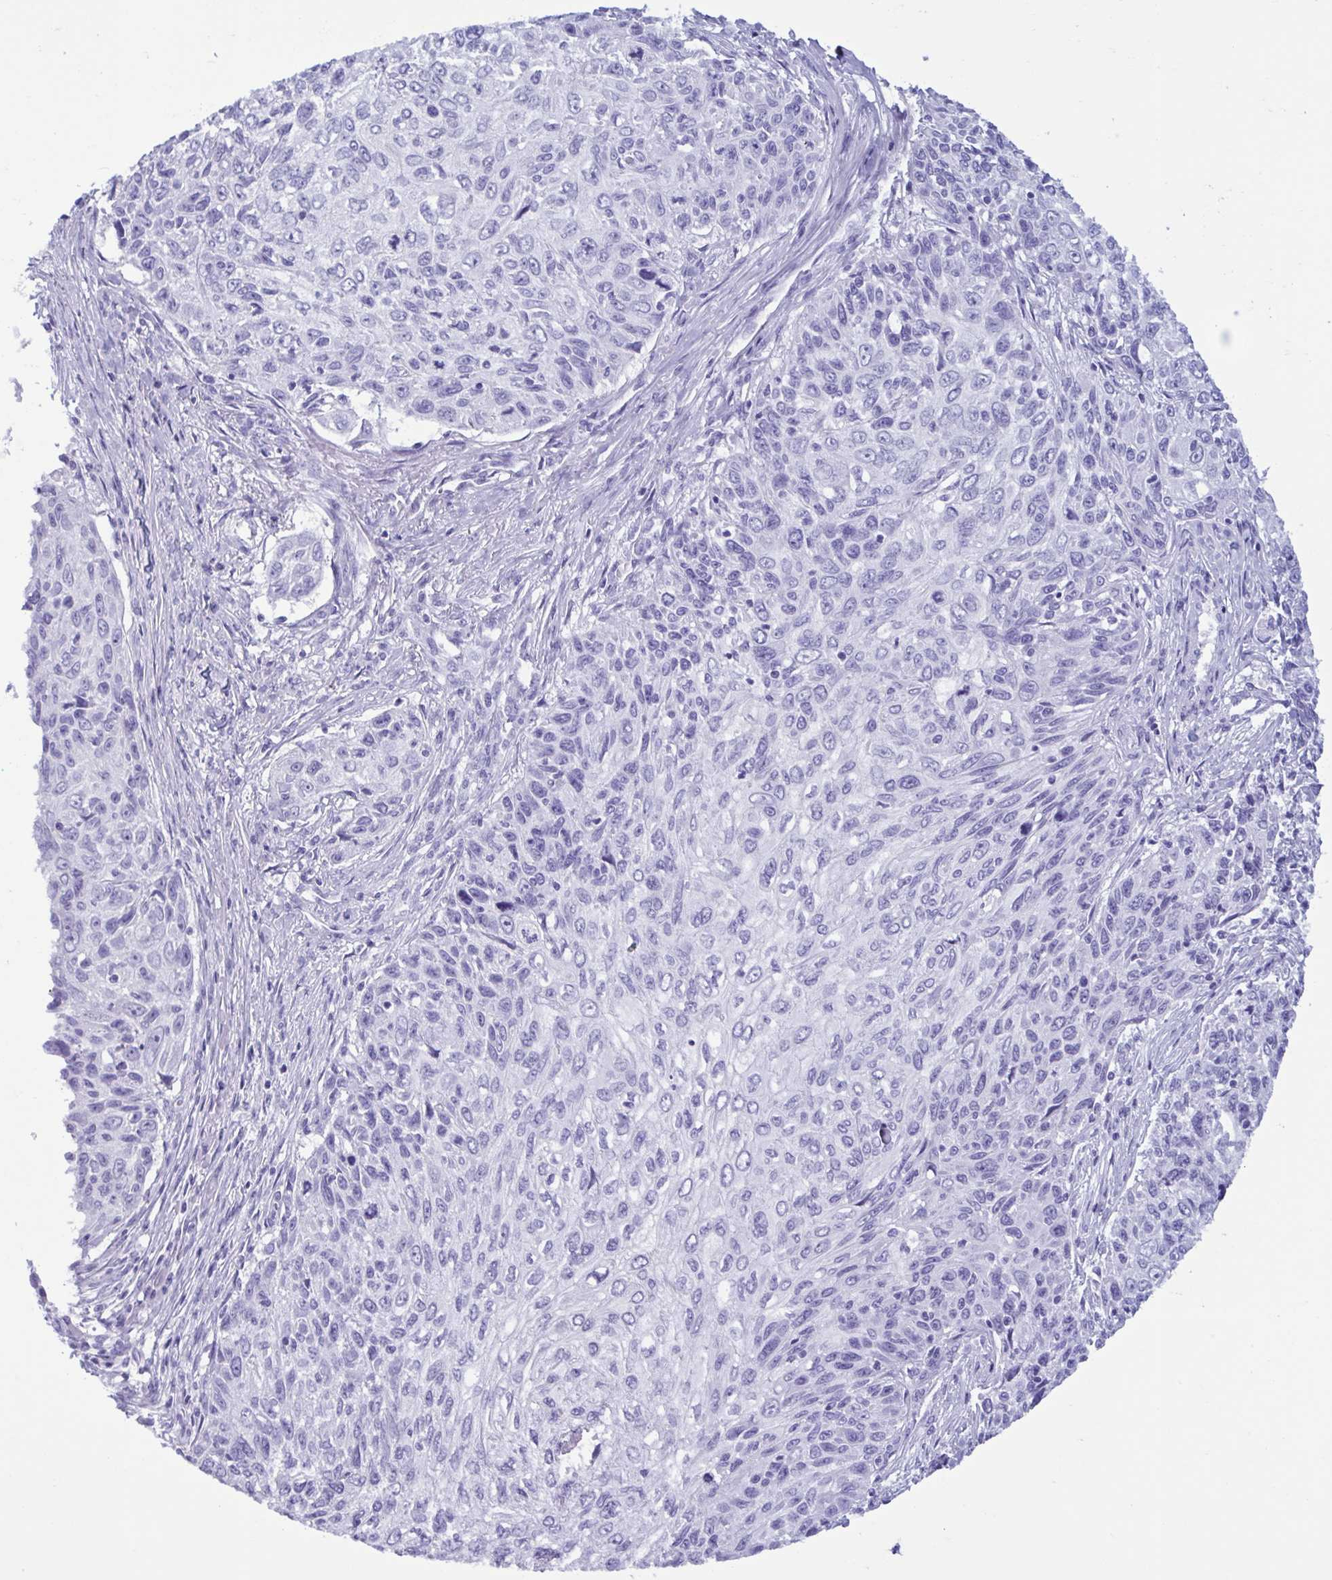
{"staining": {"intensity": "negative", "quantity": "none", "location": "none"}, "tissue": "skin cancer", "cell_type": "Tumor cells", "image_type": "cancer", "snomed": [{"axis": "morphology", "description": "Squamous cell carcinoma, NOS"}, {"axis": "topography", "description": "Skin"}], "caption": "DAB immunohistochemical staining of squamous cell carcinoma (skin) demonstrates no significant expression in tumor cells.", "gene": "LTF", "patient": {"sex": "male", "age": 92}}